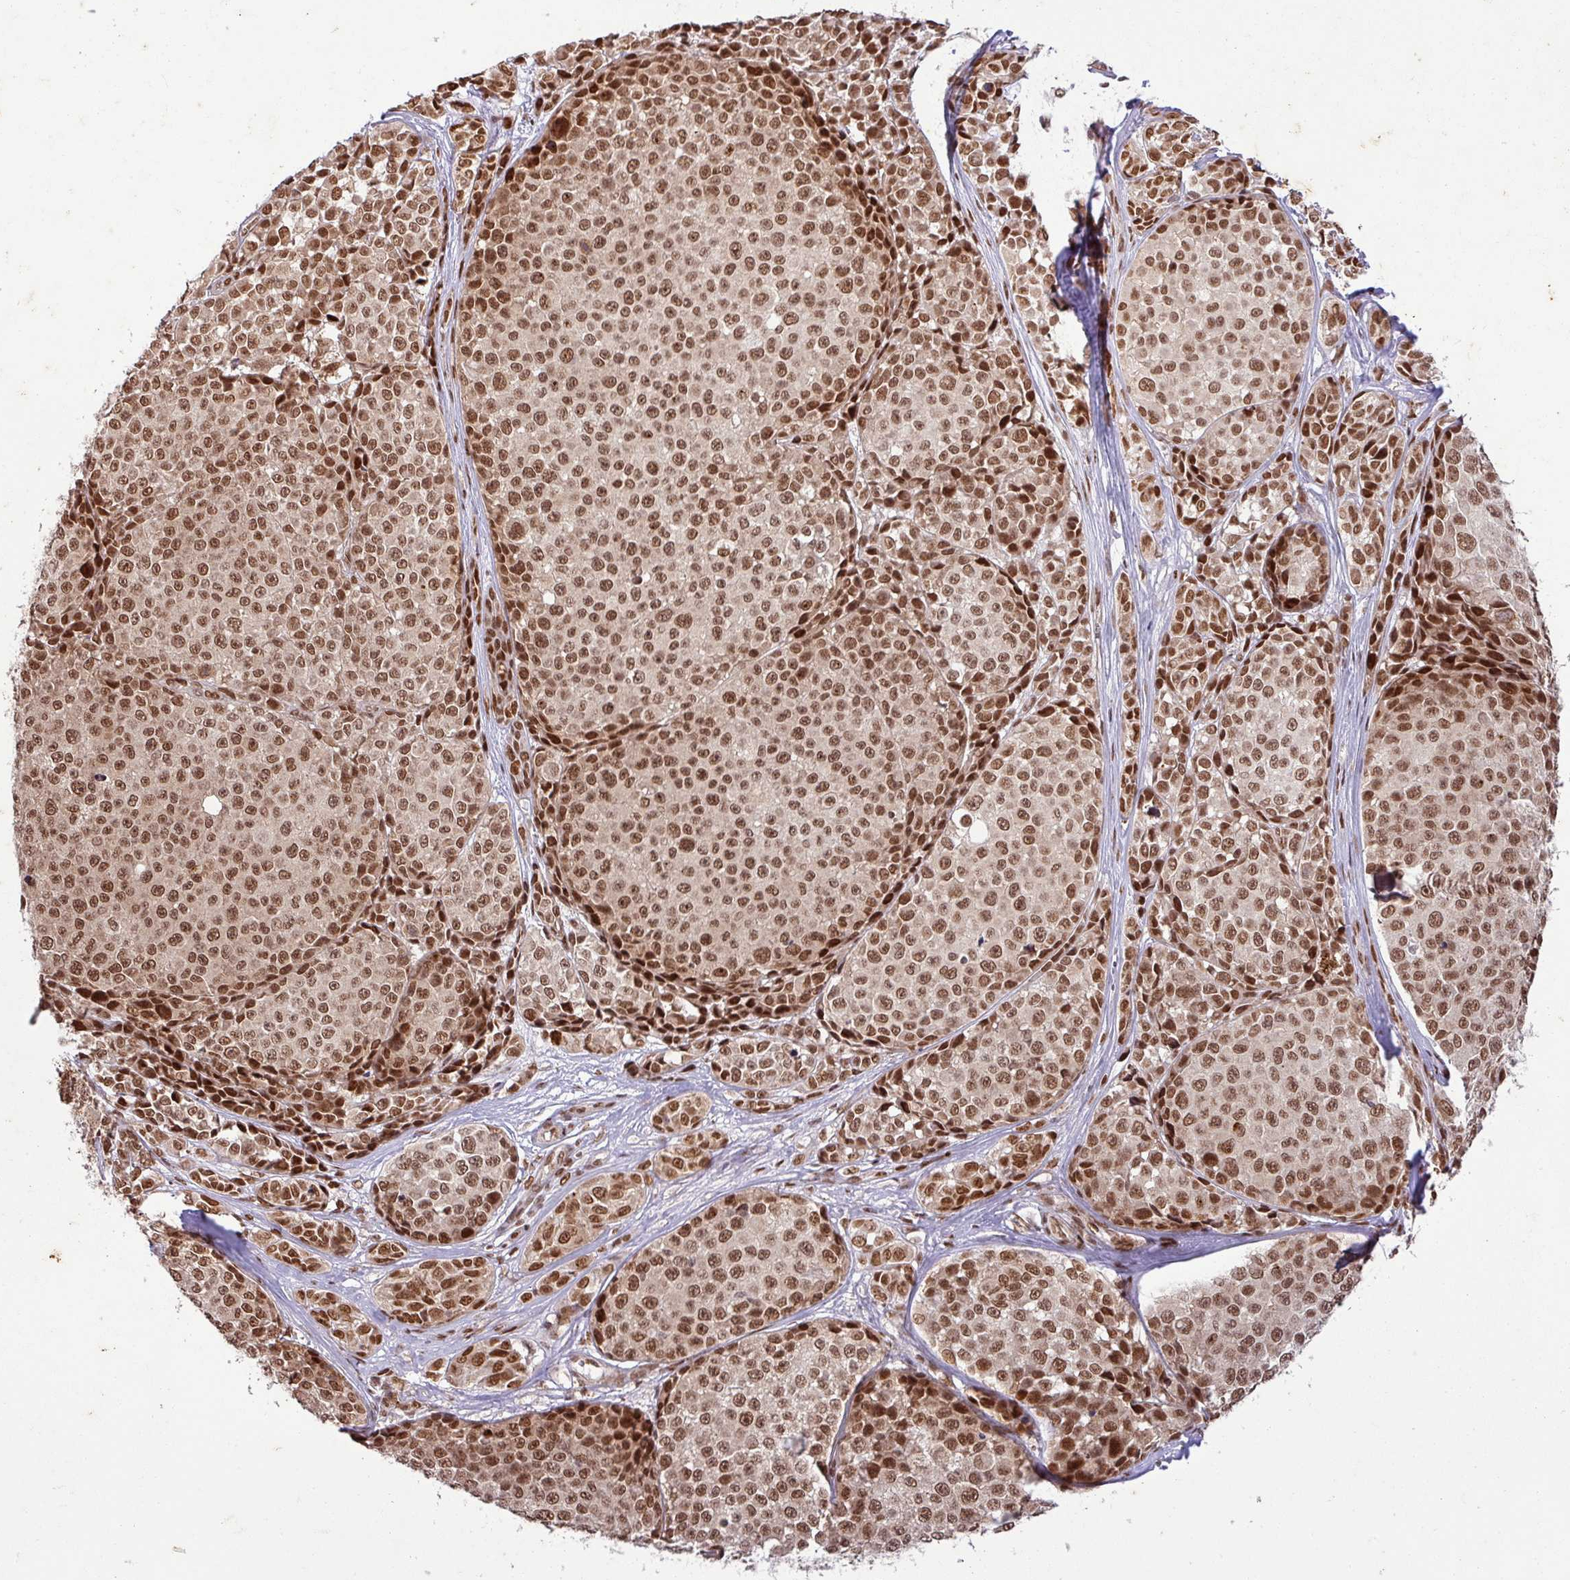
{"staining": {"intensity": "strong", "quantity": ">75%", "location": "cytoplasmic/membranous,nuclear"}, "tissue": "melanoma", "cell_type": "Tumor cells", "image_type": "cancer", "snomed": [{"axis": "morphology", "description": "Malignant melanoma, NOS"}, {"axis": "topography", "description": "Skin"}], "caption": "Immunohistochemical staining of human melanoma displays high levels of strong cytoplasmic/membranous and nuclear expression in about >75% of tumor cells. (DAB = brown stain, brightfield microscopy at high magnification).", "gene": "SRSF2", "patient": {"sex": "female", "age": 35}}